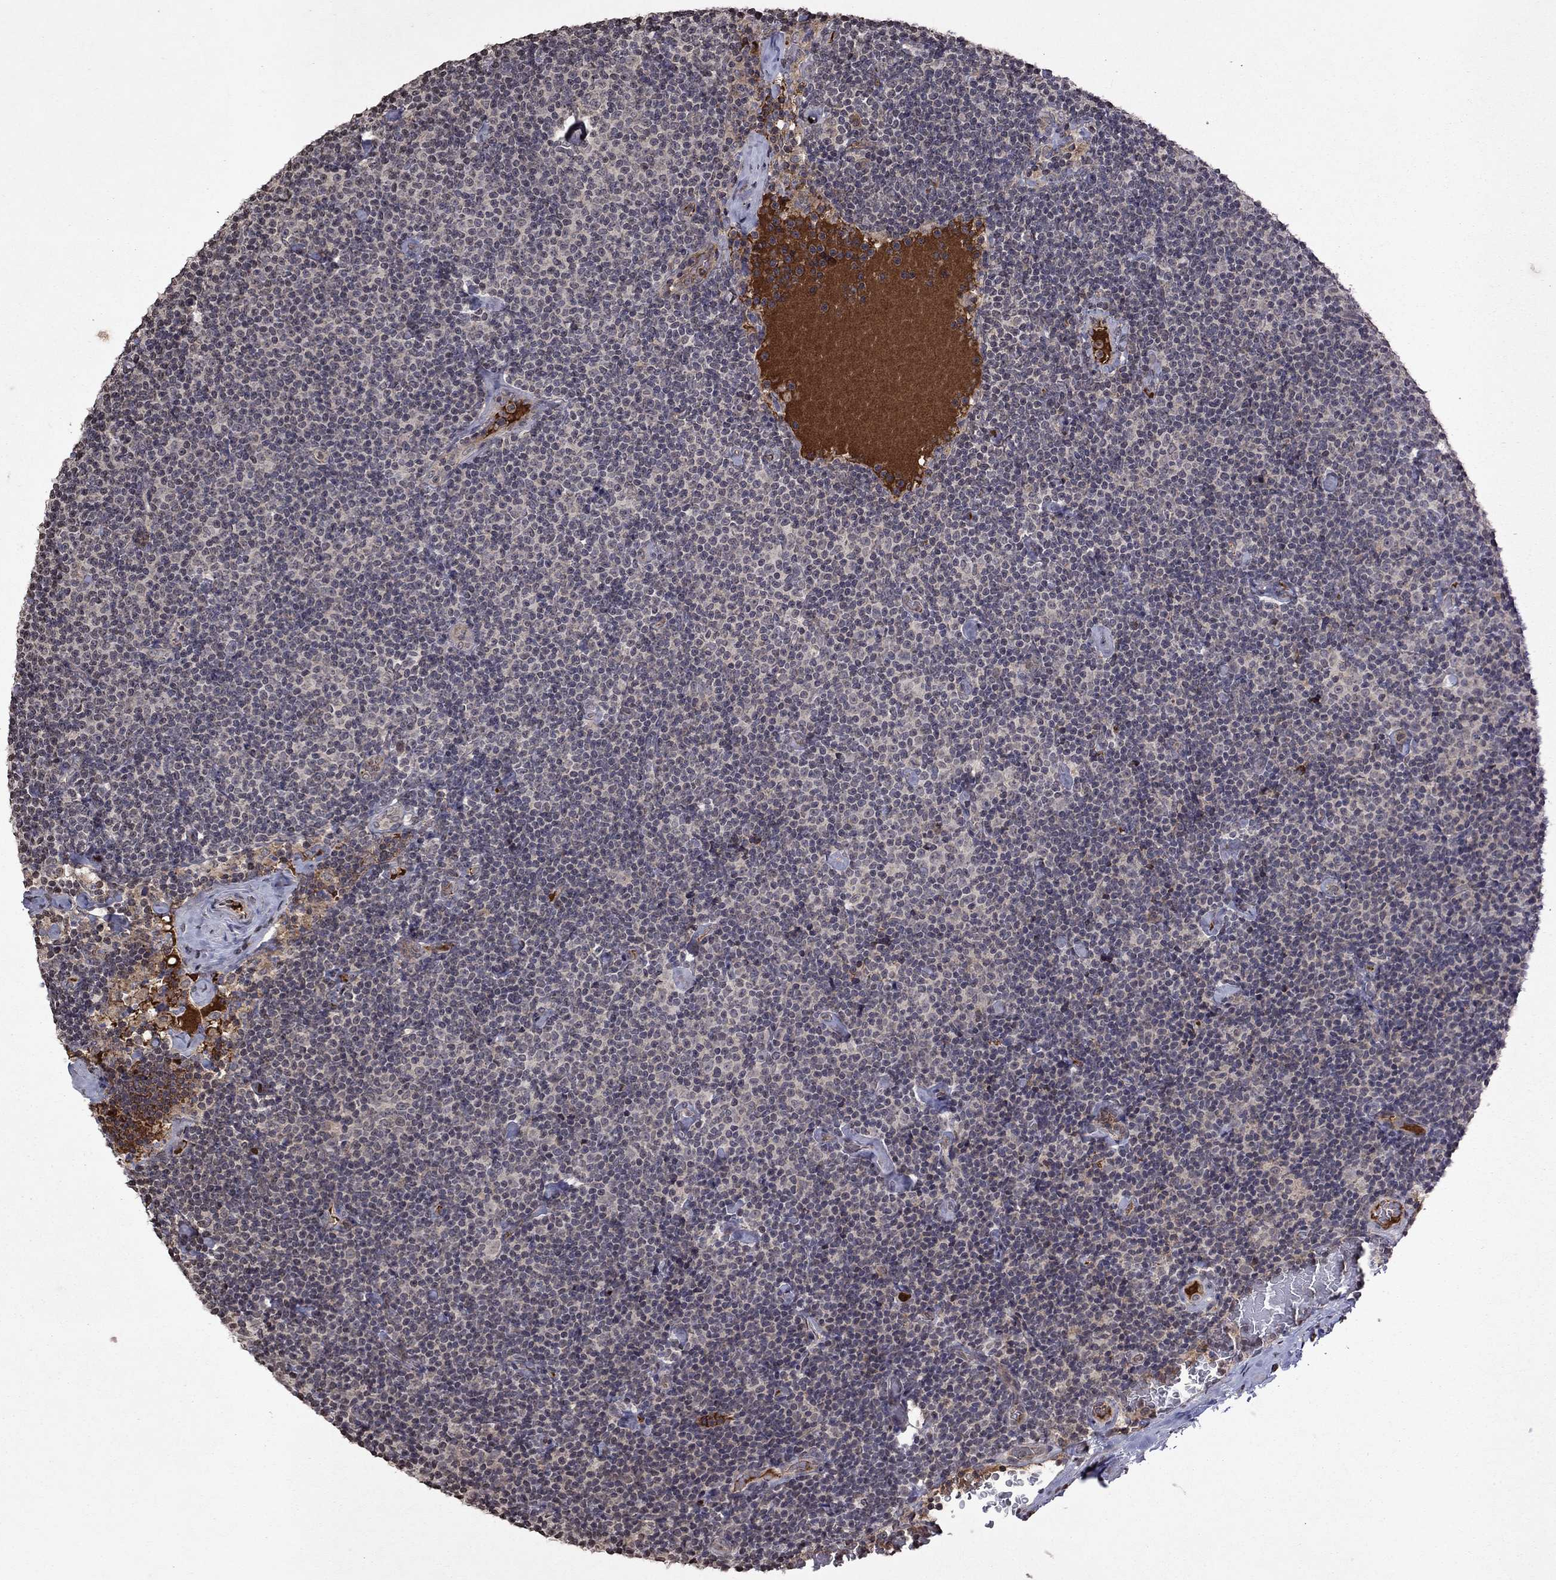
{"staining": {"intensity": "negative", "quantity": "none", "location": "none"}, "tissue": "lymphoma", "cell_type": "Tumor cells", "image_type": "cancer", "snomed": [{"axis": "morphology", "description": "Malignant lymphoma, non-Hodgkin's type, Low grade"}, {"axis": "topography", "description": "Lymph node"}], "caption": "High power microscopy histopathology image of an immunohistochemistry histopathology image of lymphoma, revealing no significant staining in tumor cells. (DAB immunohistochemistry (IHC) visualized using brightfield microscopy, high magnification).", "gene": "NLGN1", "patient": {"sex": "male", "age": 81}}